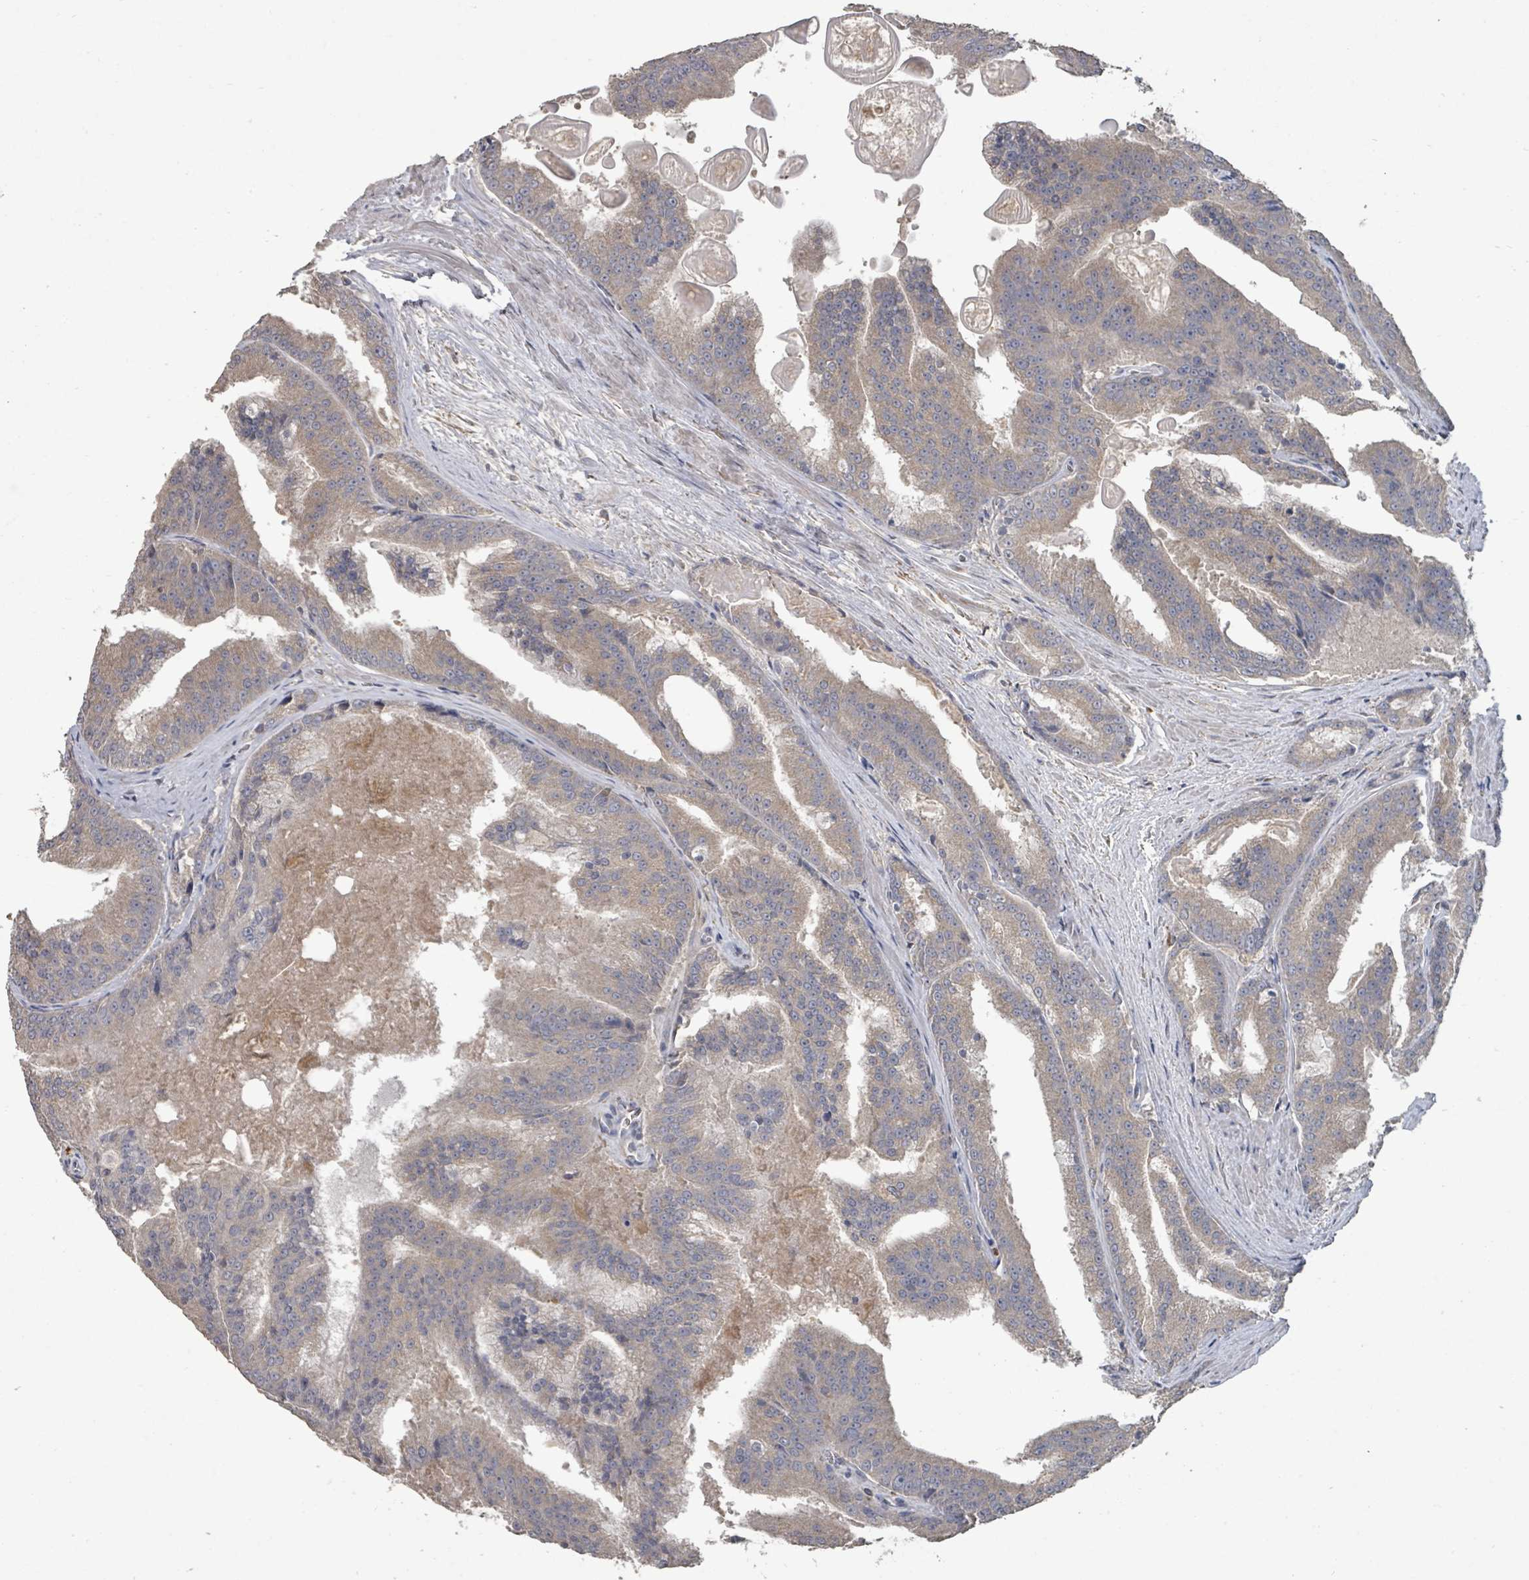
{"staining": {"intensity": "weak", "quantity": "25%-75%", "location": "cytoplasmic/membranous"}, "tissue": "prostate cancer", "cell_type": "Tumor cells", "image_type": "cancer", "snomed": [{"axis": "morphology", "description": "Adenocarcinoma, High grade"}, {"axis": "topography", "description": "Prostate"}], "caption": "Immunohistochemistry (IHC) photomicrograph of neoplastic tissue: prostate cancer stained using immunohistochemistry (IHC) demonstrates low levels of weak protein expression localized specifically in the cytoplasmic/membranous of tumor cells, appearing as a cytoplasmic/membranous brown color.", "gene": "SLC9A7", "patient": {"sex": "male", "age": 61}}